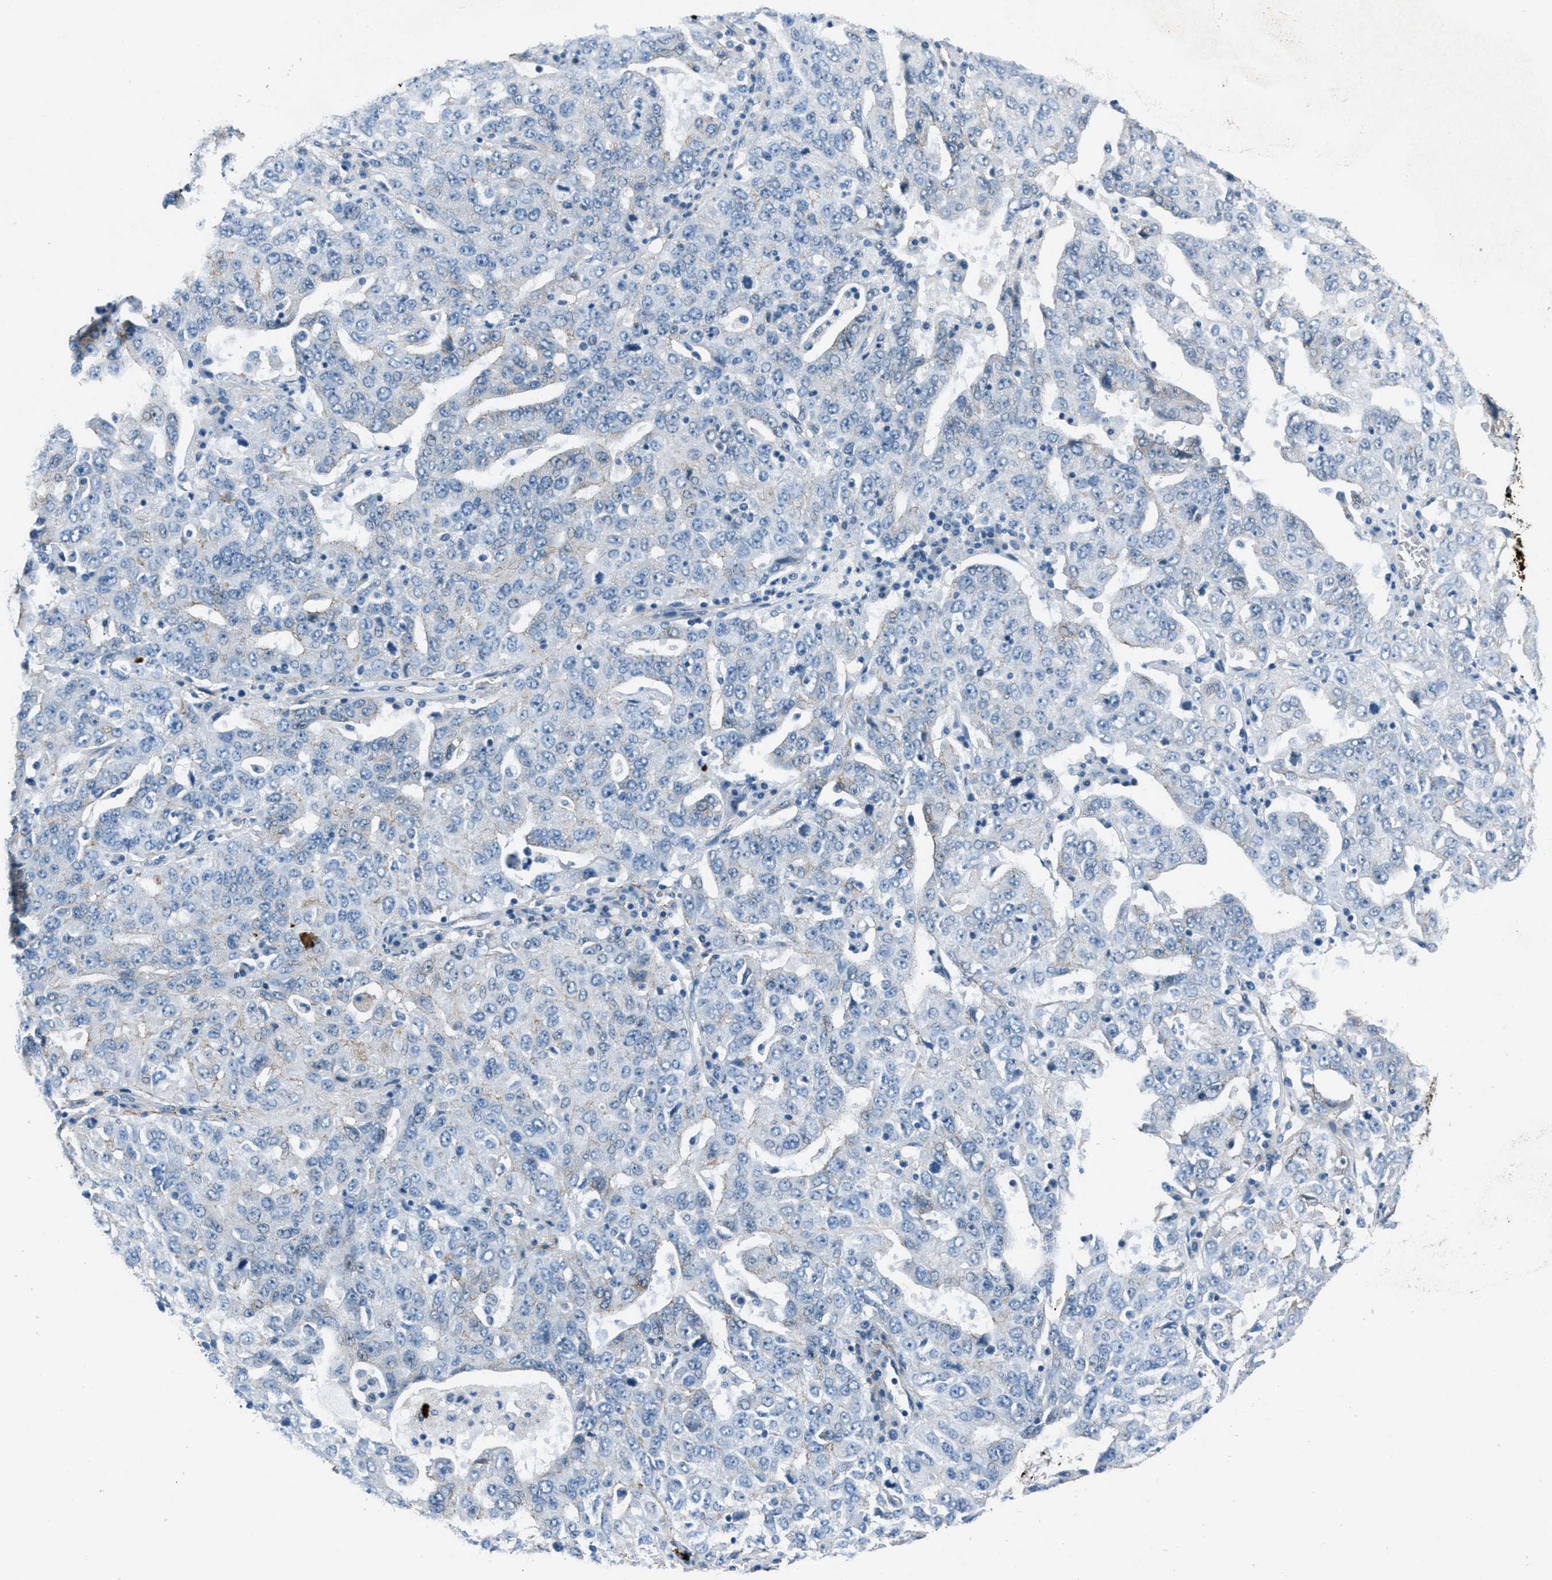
{"staining": {"intensity": "negative", "quantity": "none", "location": "none"}, "tissue": "ovarian cancer", "cell_type": "Tumor cells", "image_type": "cancer", "snomed": [{"axis": "morphology", "description": "Carcinoma, endometroid"}, {"axis": "topography", "description": "Ovary"}], "caption": "The immunohistochemistry (IHC) micrograph has no significant staining in tumor cells of ovarian endometroid carcinoma tissue.", "gene": "FBN1", "patient": {"sex": "female", "age": 62}}